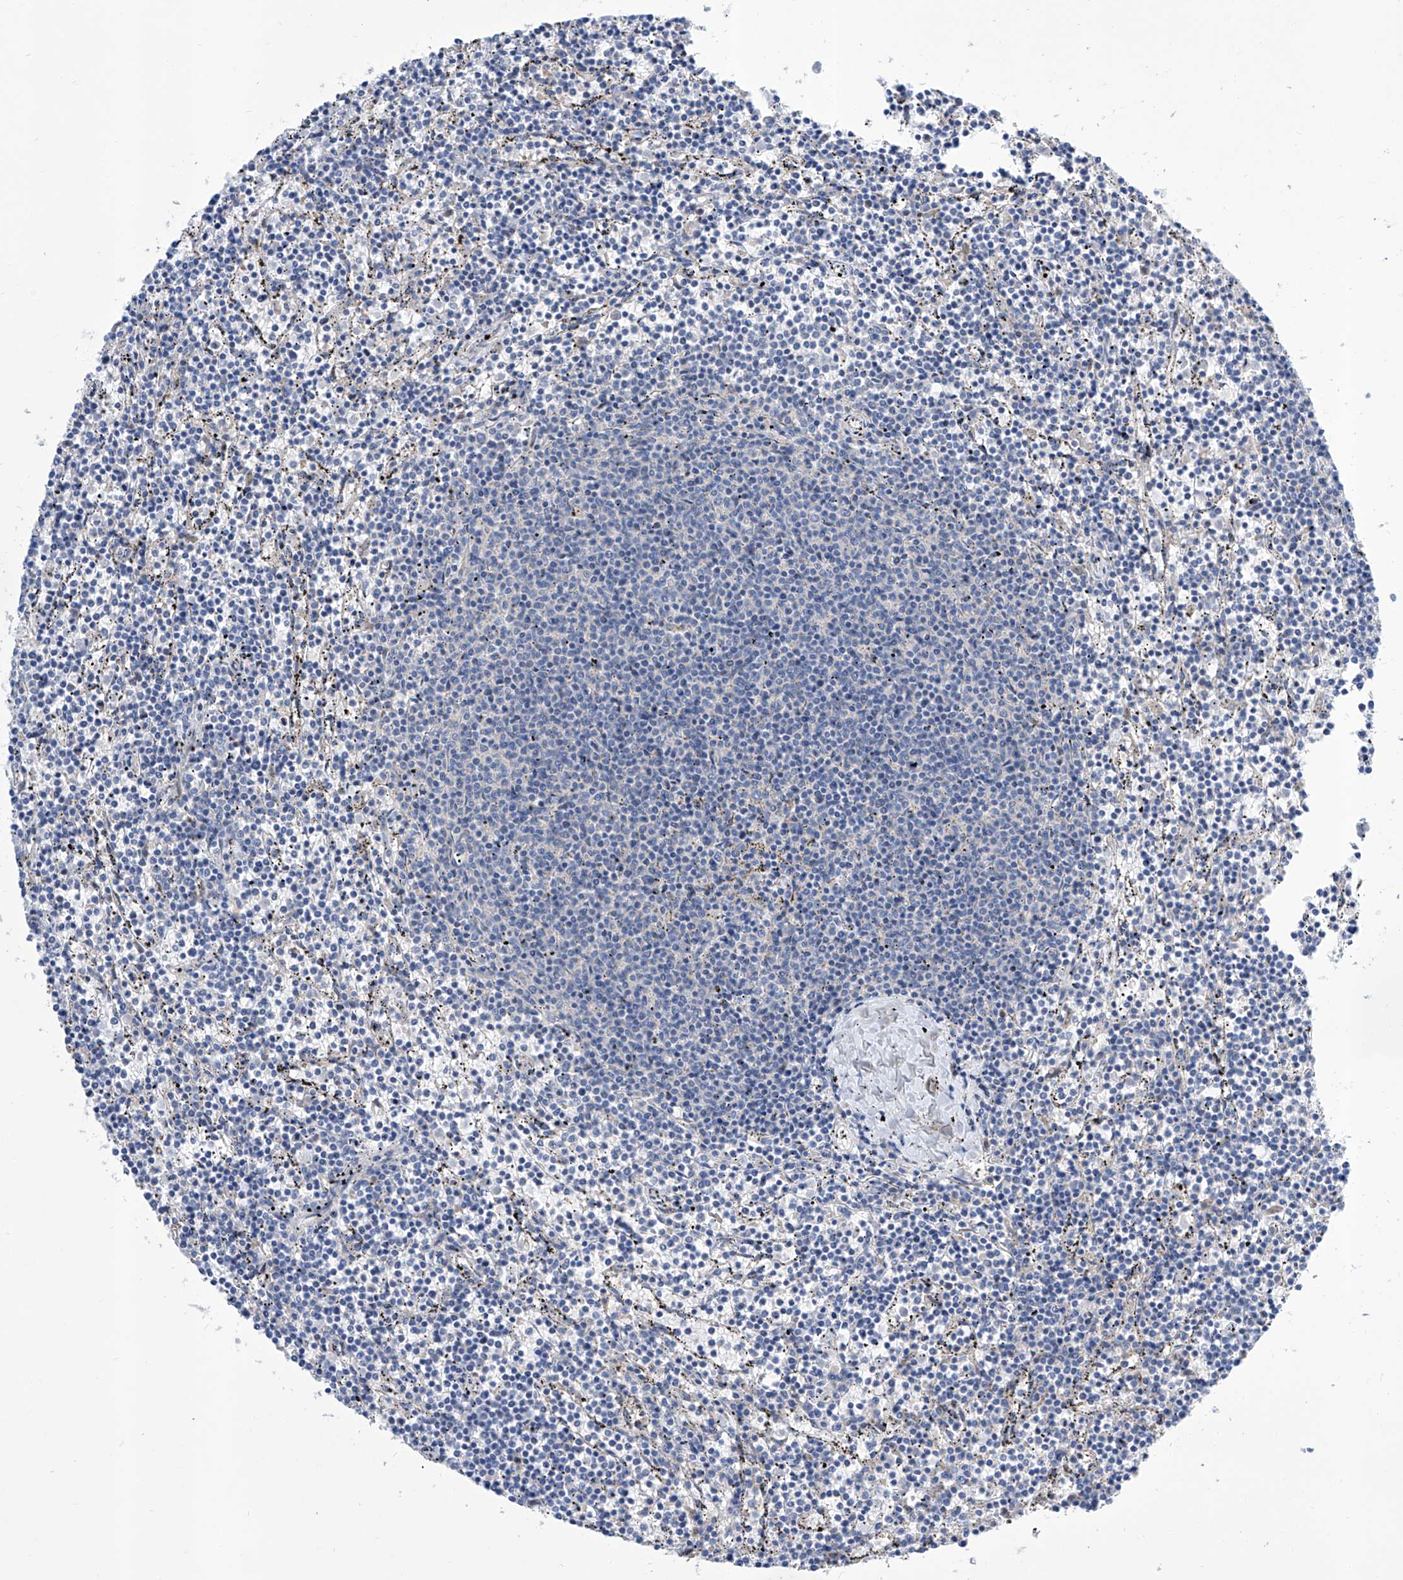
{"staining": {"intensity": "negative", "quantity": "none", "location": "none"}, "tissue": "lymphoma", "cell_type": "Tumor cells", "image_type": "cancer", "snomed": [{"axis": "morphology", "description": "Malignant lymphoma, non-Hodgkin's type, Low grade"}, {"axis": "topography", "description": "Spleen"}], "caption": "Human lymphoma stained for a protein using IHC reveals no positivity in tumor cells.", "gene": "SRBD1", "patient": {"sex": "female", "age": 50}}